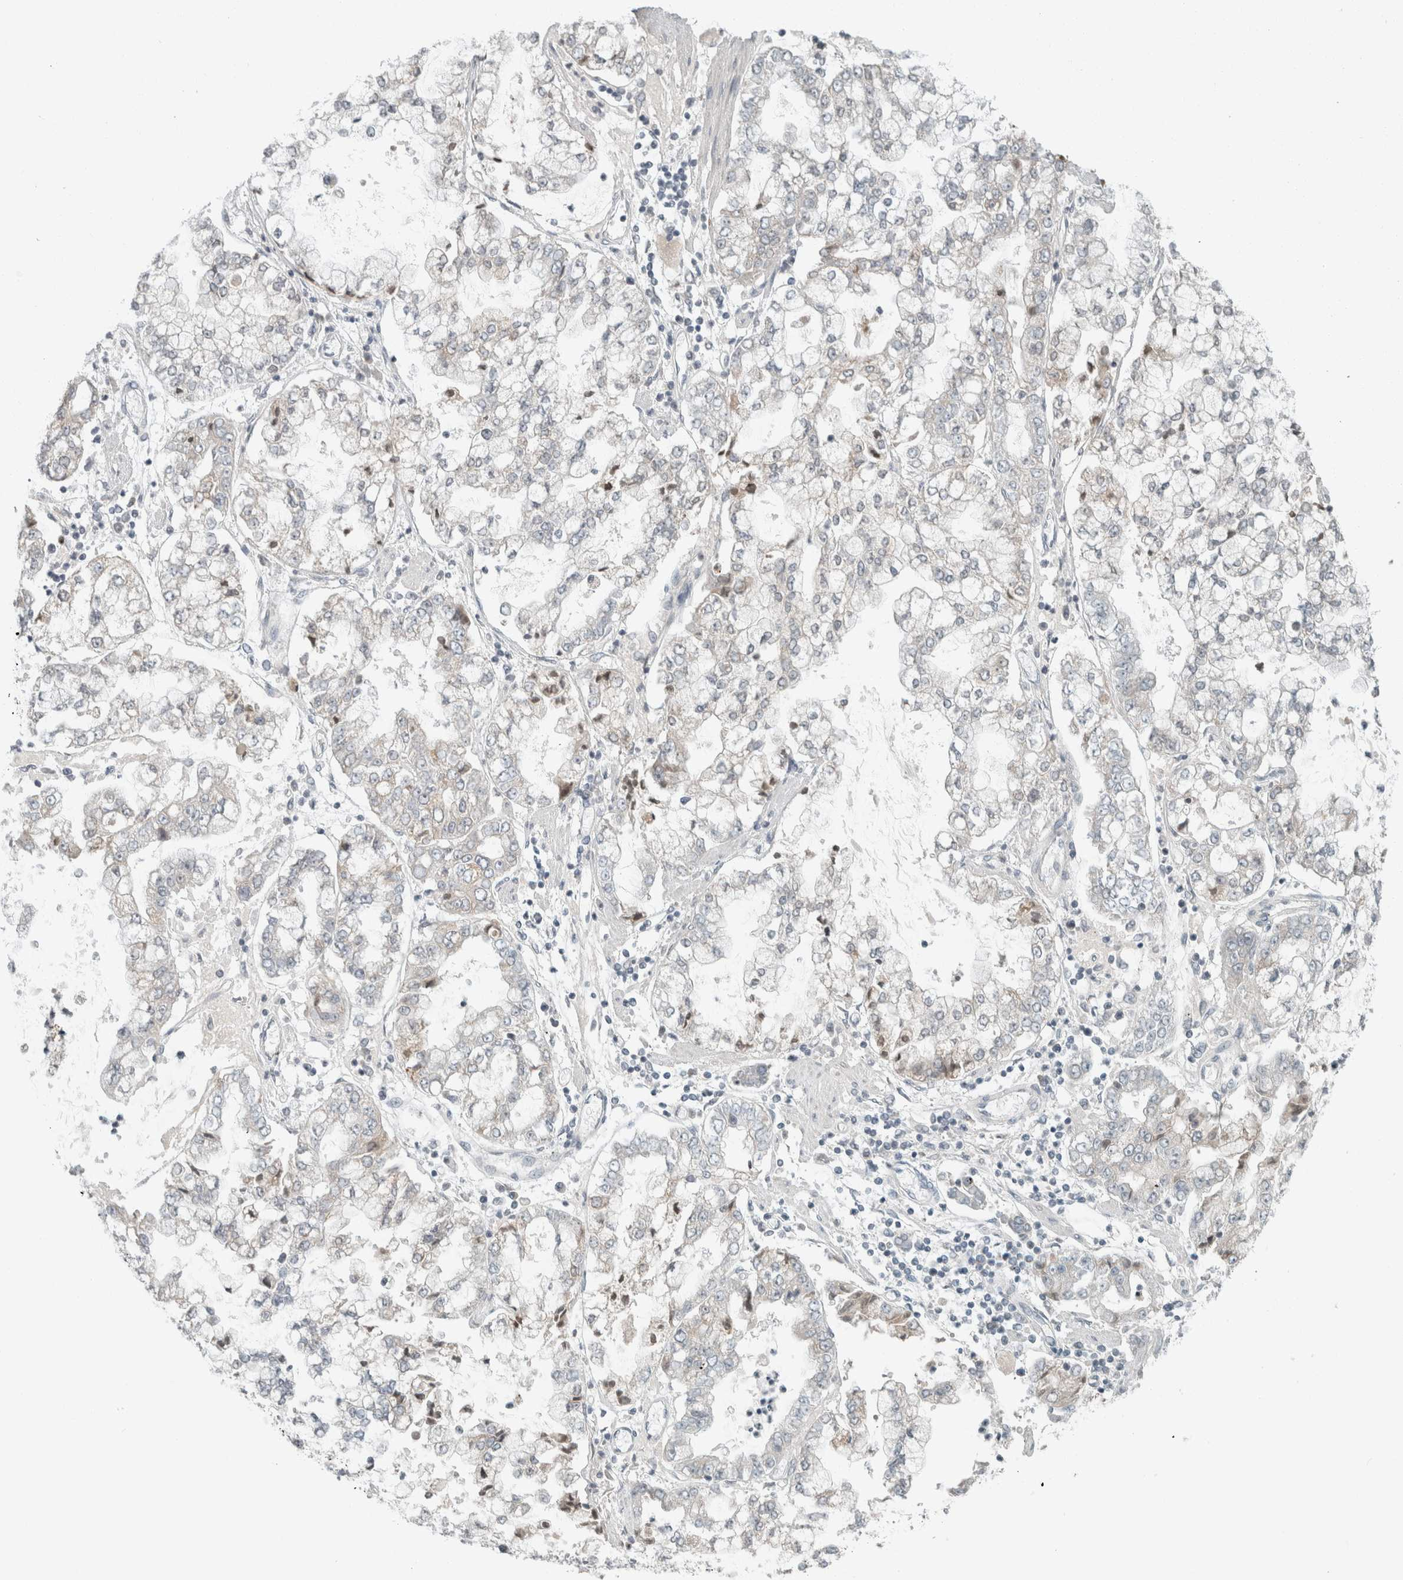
{"staining": {"intensity": "weak", "quantity": "<25%", "location": "cytoplasmic/membranous"}, "tissue": "stomach cancer", "cell_type": "Tumor cells", "image_type": "cancer", "snomed": [{"axis": "morphology", "description": "Adenocarcinoma, NOS"}, {"axis": "topography", "description": "Stomach"}], "caption": "IHC photomicrograph of neoplastic tissue: human adenocarcinoma (stomach) stained with DAB displays no significant protein staining in tumor cells. (Stains: DAB (3,3'-diaminobenzidine) IHC with hematoxylin counter stain, Microscopy: brightfield microscopy at high magnification).", "gene": "TRIT1", "patient": {"sex": "male", "age": 76}}